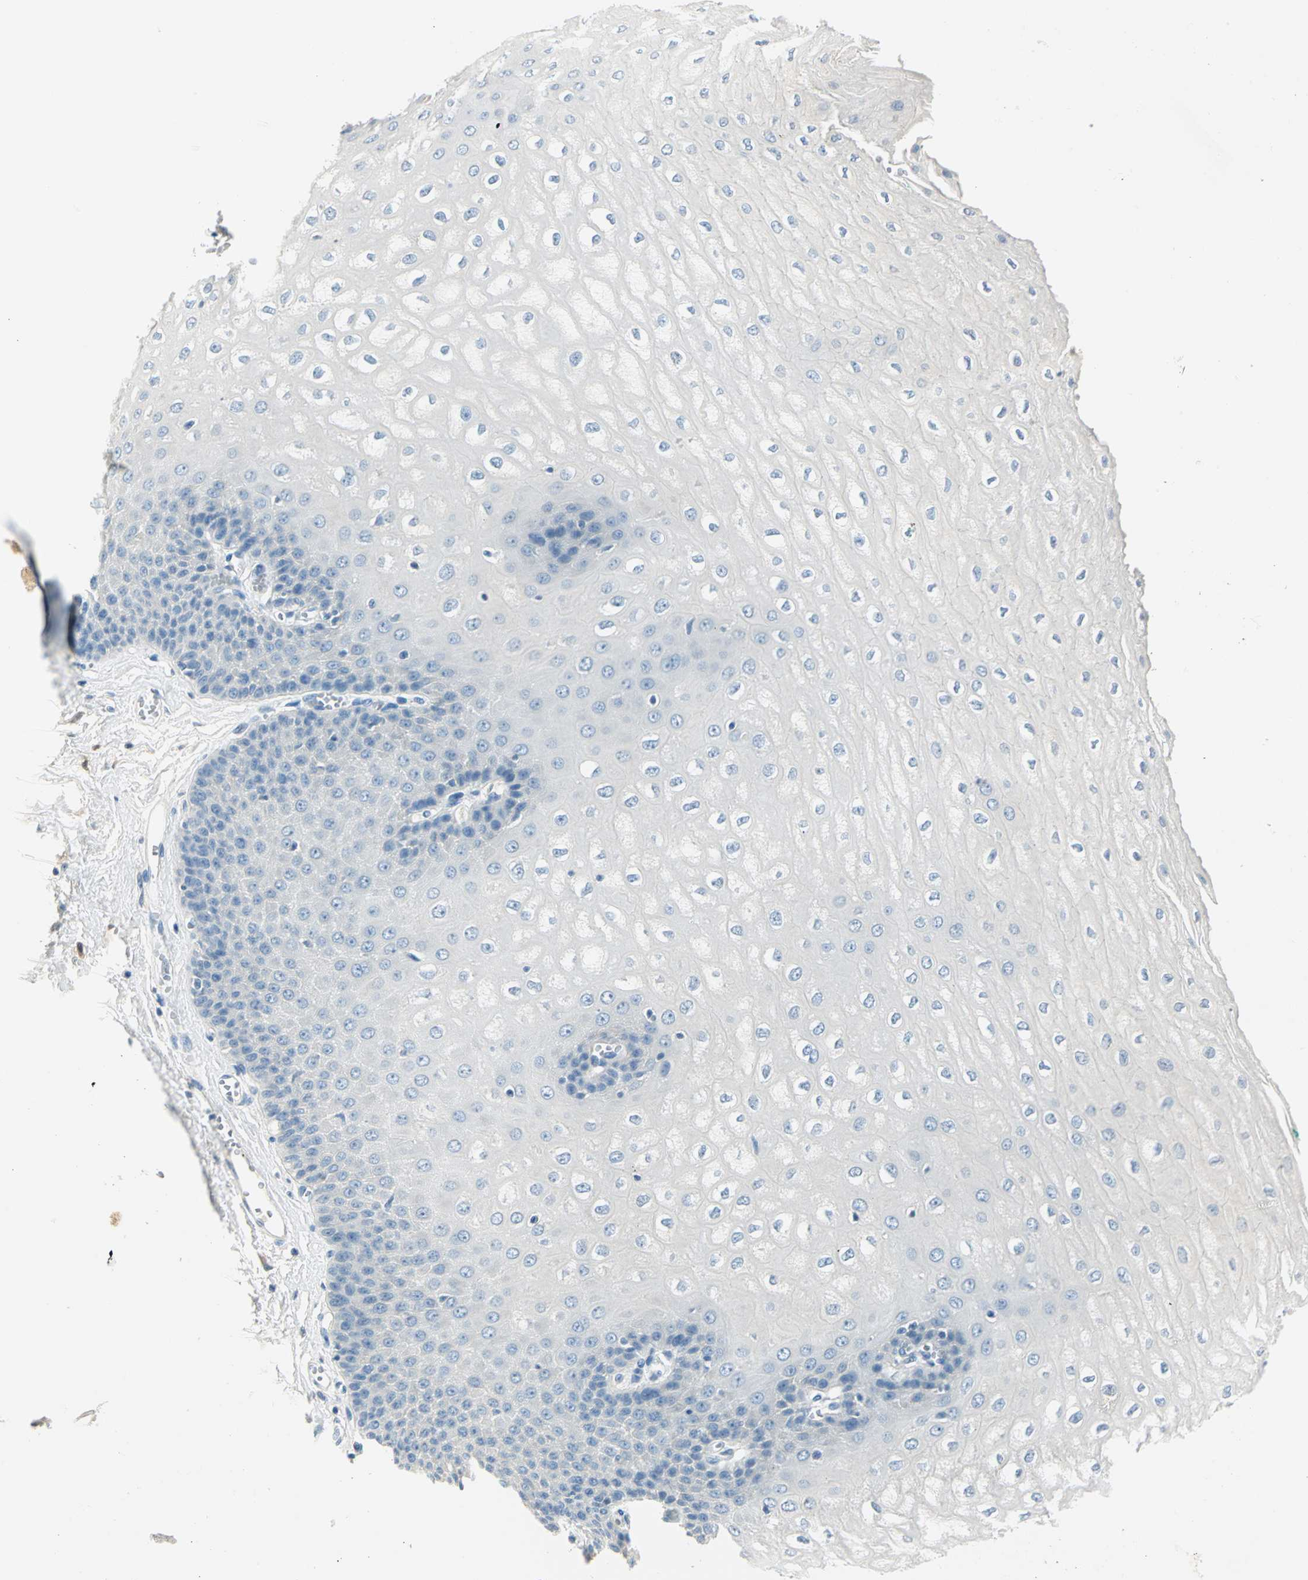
{"staining": {"intensity": "negative", "quantity": "none", "location": "none"}, "tissue": "esophagus", "cell_type": "Squamous epithelial cells", "image_type": "normal", "snomed": [{"axis": "morphology", "description": "Normal tissue, NOS"}, {"axis": "topography", "description": "Esophagus"}], "caption": "There is no significant expression in squamous epithelial cells of esophagus.", "gene": "UCHL1", "patient": {"sex": "male", "age": 60}}